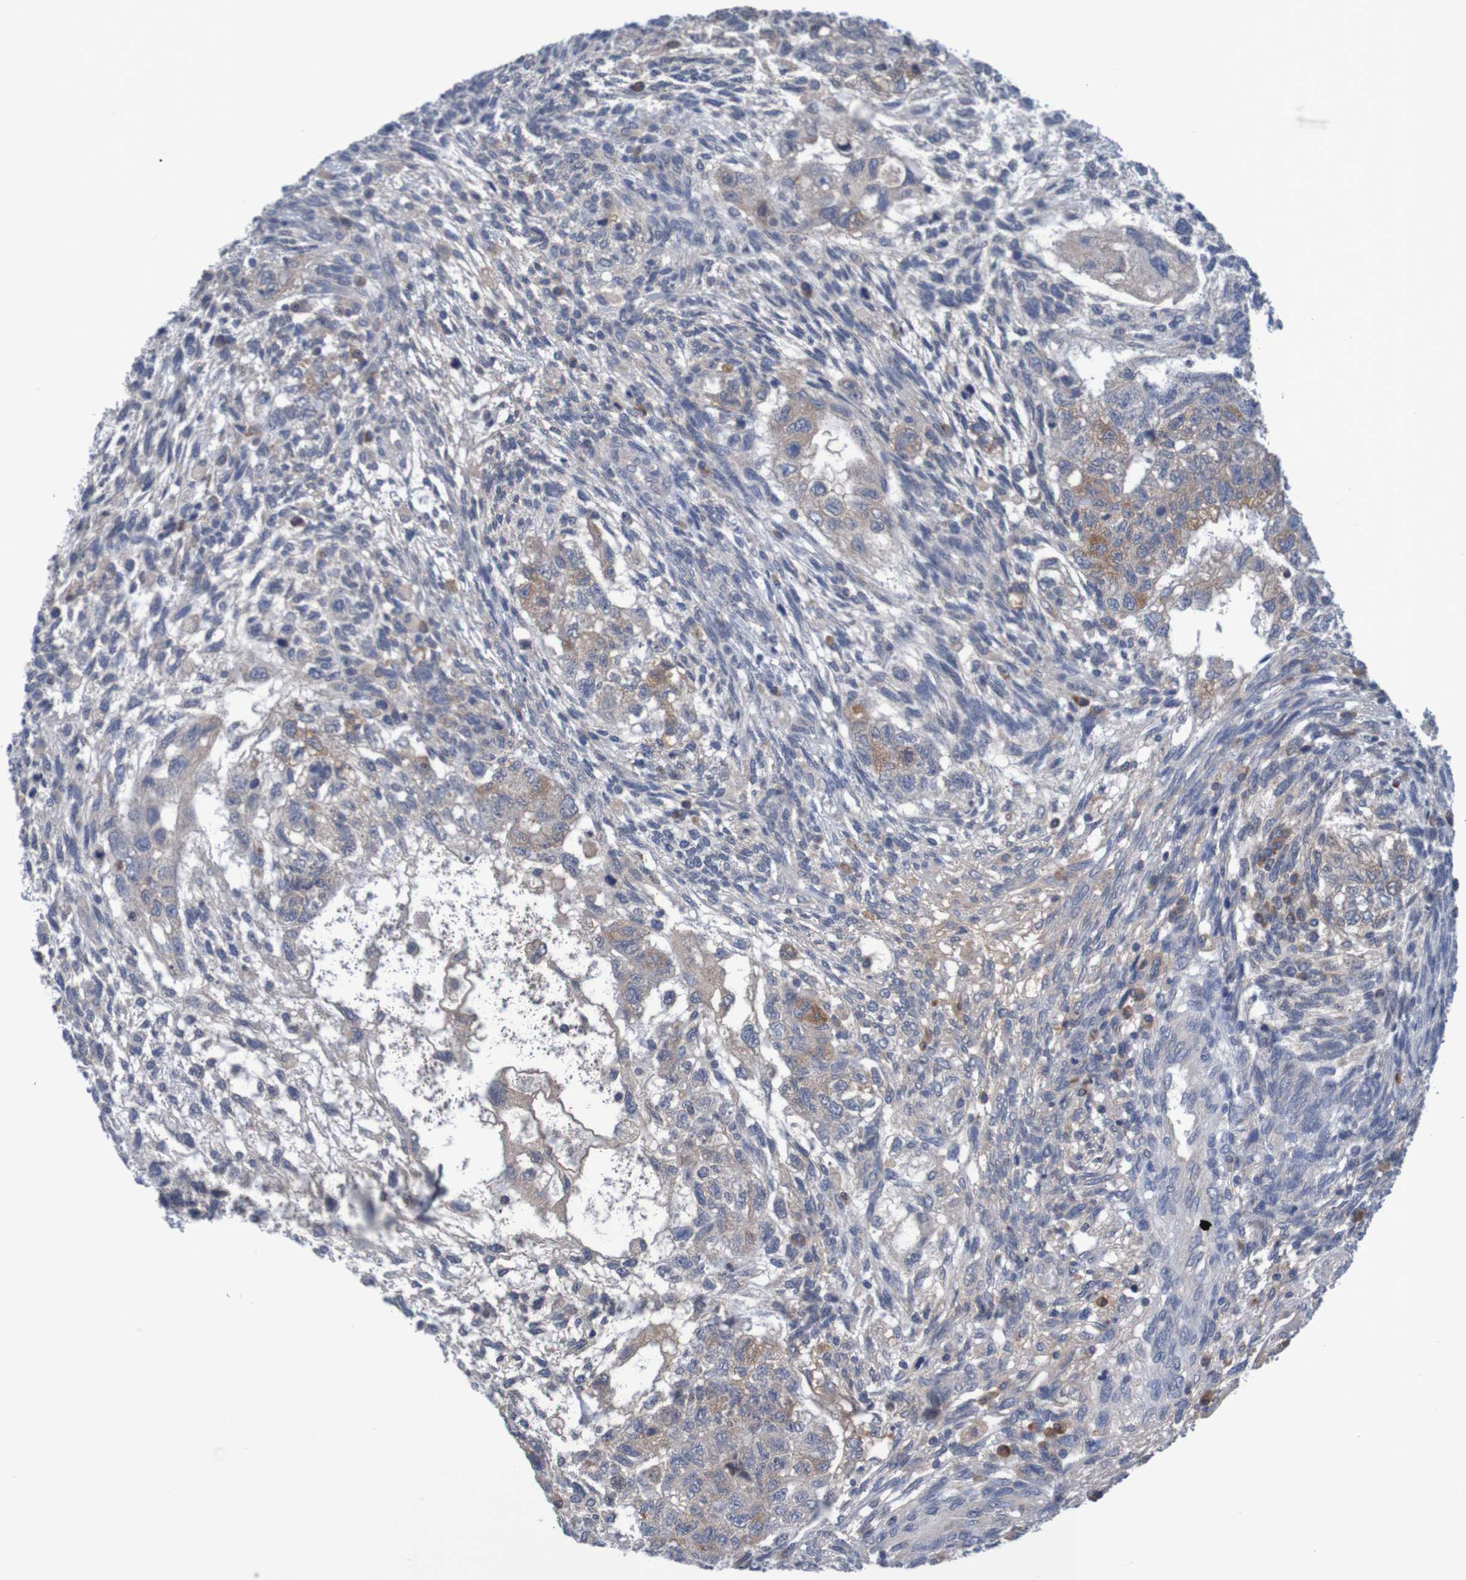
{"staining": {"intensity": "weak", "quantity": ">75%", "location": "cytoplasmic/membranous"}, "tissue": "testis cancer", "cell_type": "Tumor cells", "image_type": "cancer", "snomed": [{"axis": "morphology", "description": "Normal tissue, NOS"}, {"axis": "morphology", "description": "Carcinoma, Embryonal, NOS"}, {"axis": "topography", "description": "Testis"}], "caption": "Human embryonal carcinoma (testis) stained with a protein marker shows weak staining in tumor cells.", "gene": "LTA", "patient": {"sex": "male", "age": 36}}